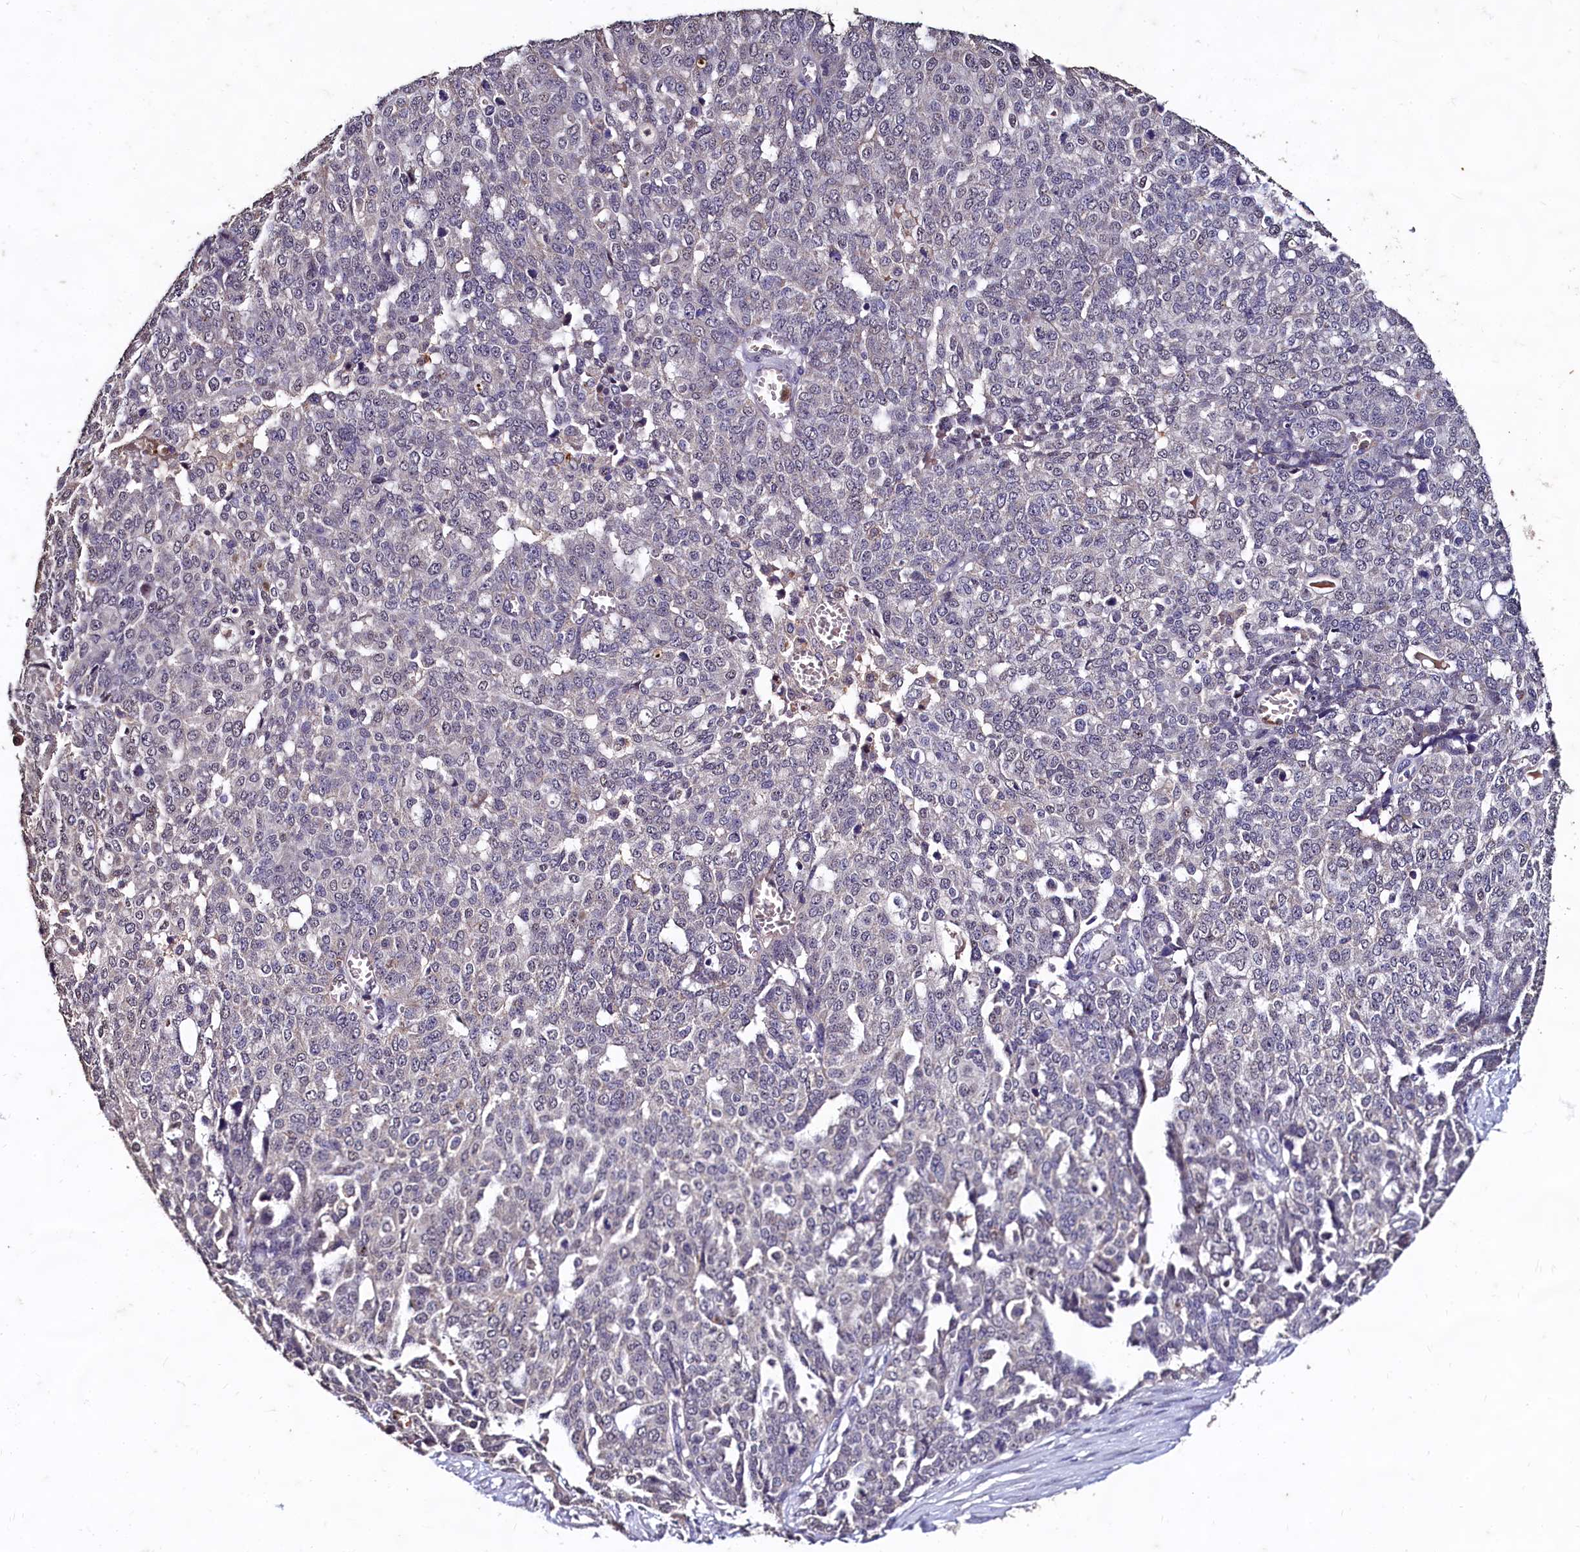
{"staining": {"intensity": "negative", "quantity": "none", "location": "none"}, "tissue": "ovarian cancer", "cell_type": "Tumor cells", "image_type": "cancer", "snomed": [{"axis": "morphology", "description": "Cystadenocarcinoma, serous, NOS"}, {"axis": "topography", "description": "Soft tissue"}, {"axis": "topography", "description": "Ovary"}], "caption": "Photomicrograph shows no protein staining in tumor cells of serous cystadenocarcinoma (ovarian) tissue. (IHC, brightfield microscopy, high magnification).", "gene": "CSTPP1", "patient": {"sex": "female", "age": 57}}